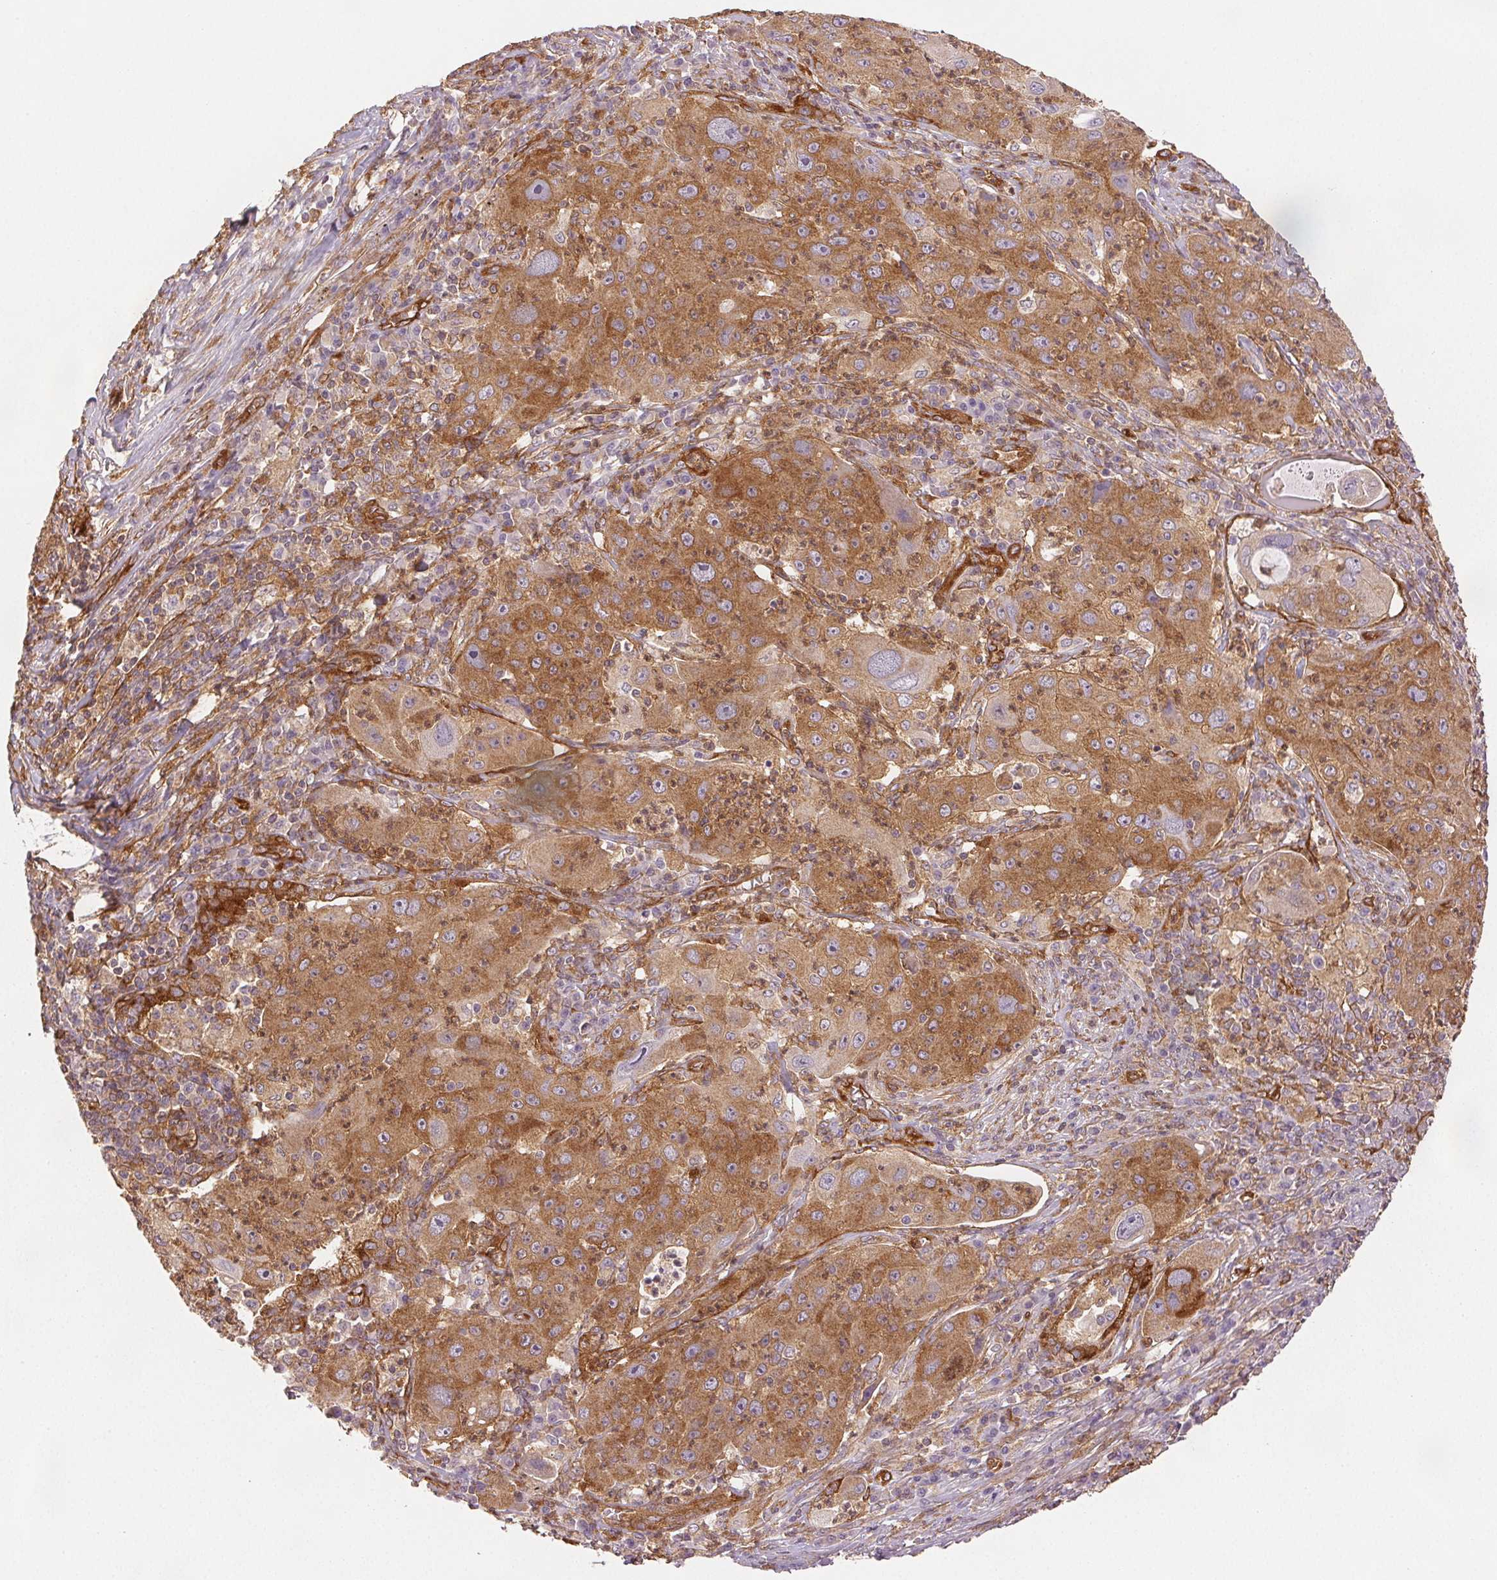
{"staining": {"intensity": "moderate", "quantity": ">75%", "location": "cytoplasmic/membranous"}, "tissue": "lung cancer", "cell_type": "Tumor cells", "image_type": "cancer", "snomed": [{"axis": "morphology", "description": "Squamous cell carcinoma, NOS"}, {"axis": "topography", "description": "Lung"}], "caption": "Moderate cytoplasmic/membranous staining for a protein is identified in about >75% of tumor cells of lung cancer (squamous cell carcinoma) using immunohistochemistry.", "gene": "DIAPH2", "patient": {"sex": "female", "age": 59}}